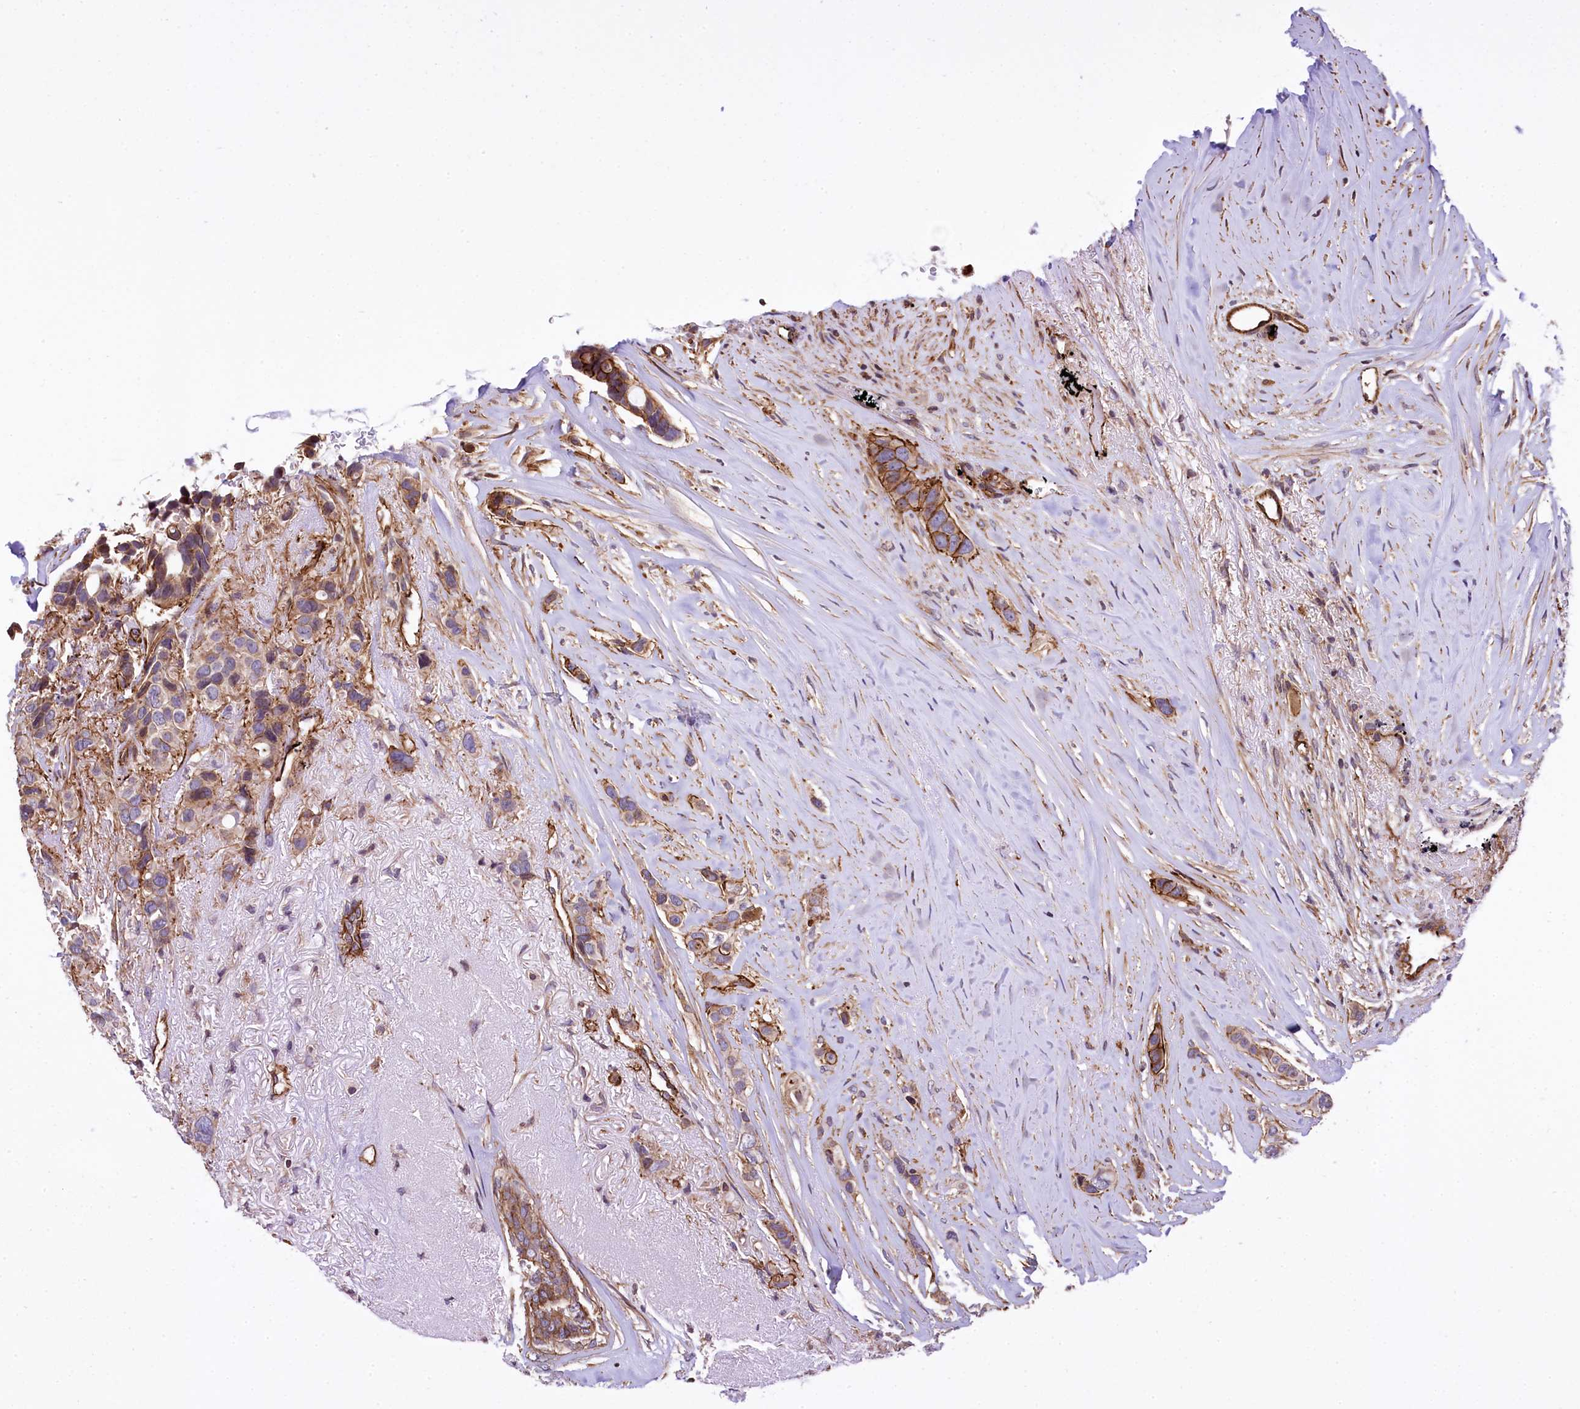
{"staining": {"intensity": "moderate", "quantity": ">75%", "location": "cytoplasmic/membranous"}, "tissue": "breast cancer", "cell_type": "Tumor cells", "image_type": "cancer", "snomed": [{"axis": "morphology", "description": "Lobular carcinoma"}, {"axis": "topography", "description": "Breast"}], "caption": "A medium amount of moderate cytoplasmic/membranous positivity is seen in approximately >75% of tumor cells in breast cancer (lobular carcinoma) tissue.", "gene": "ZNF2", "patient": {"sex": "female", "age": 51}}